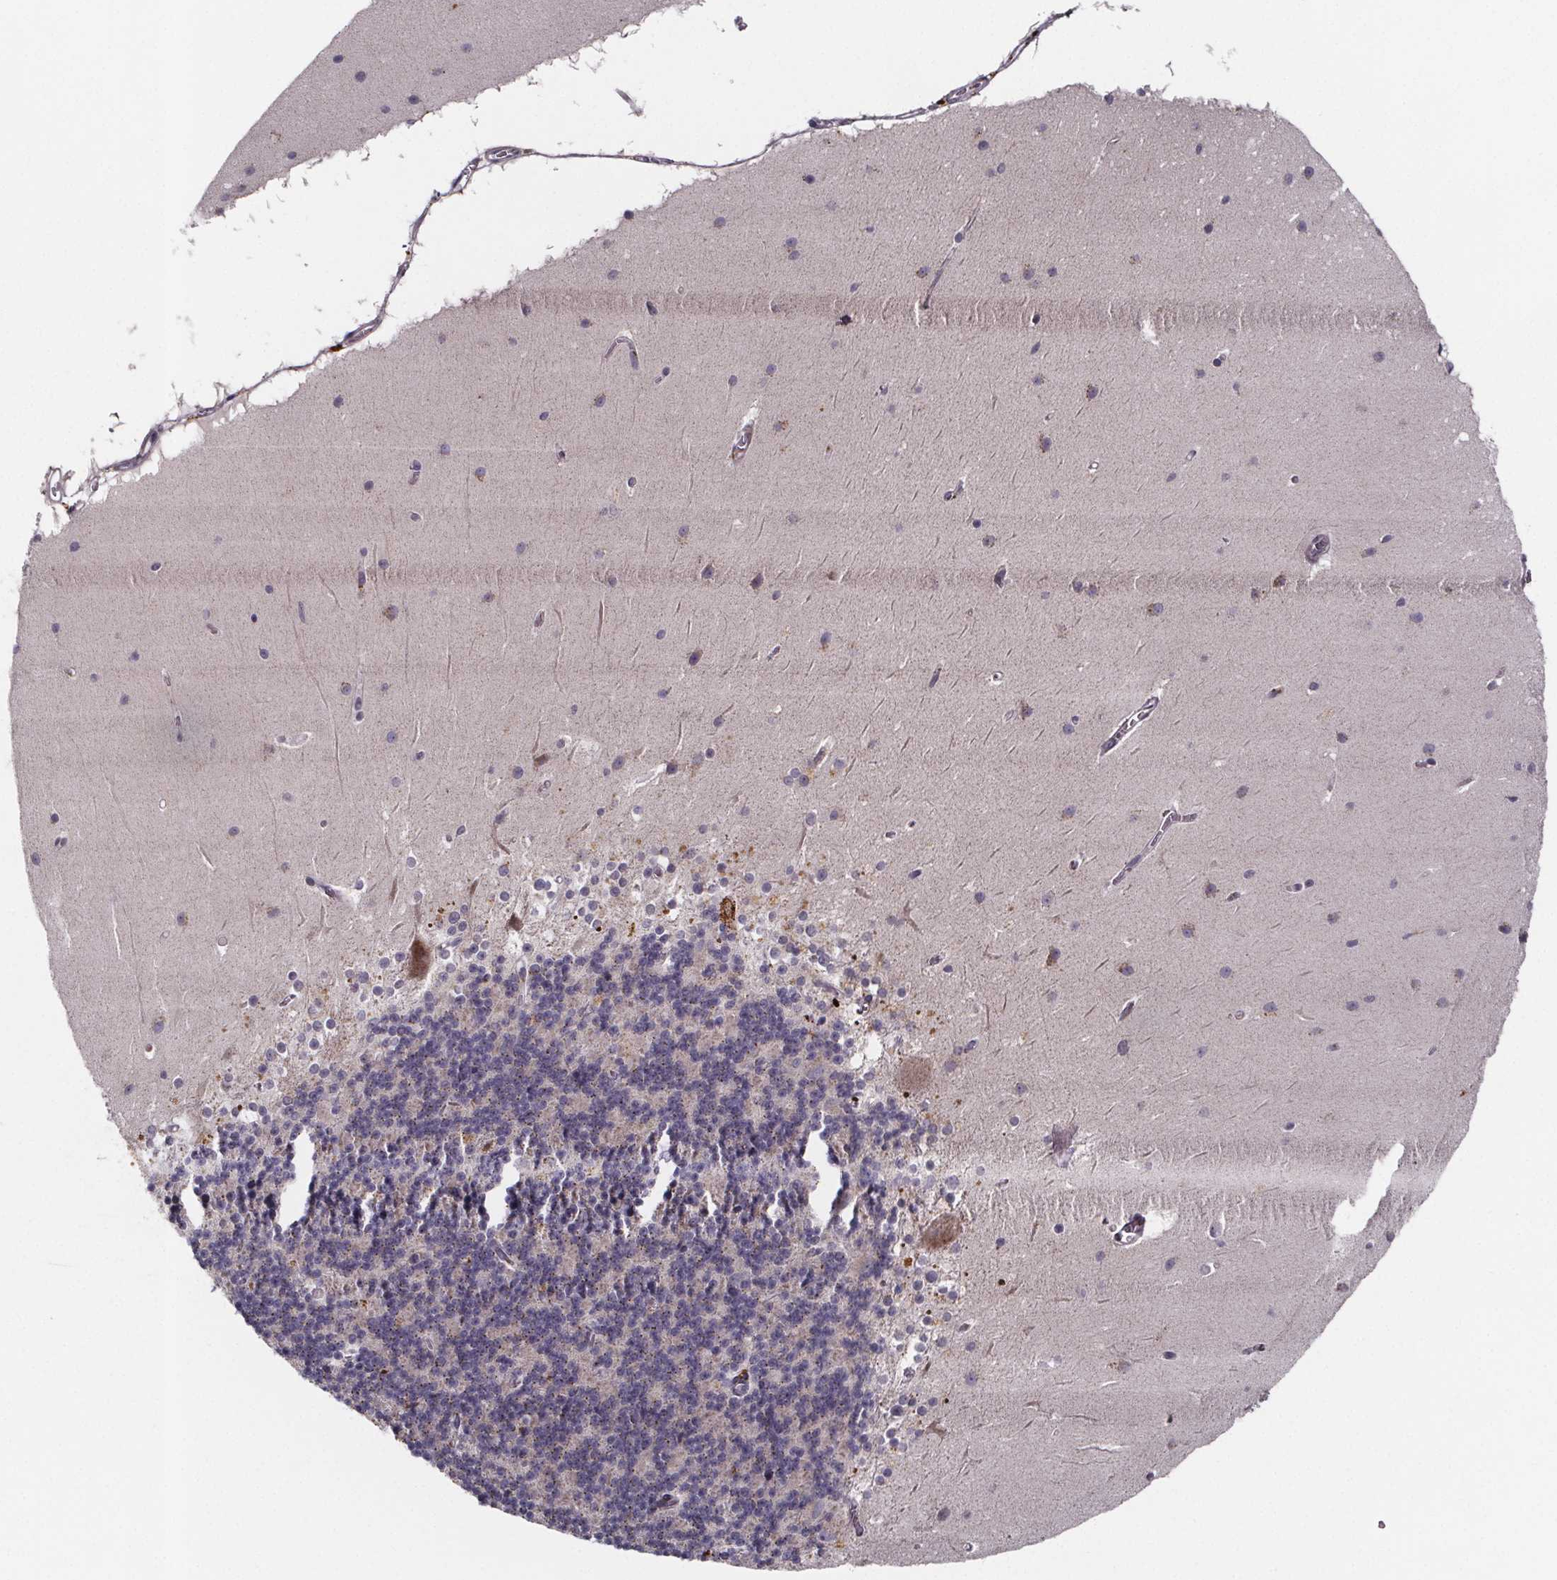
{"staining": {"intensity": "negative", "quantity": "none", "location": "none"}, "tissue": "cerebellum", "cell_type": "Cells in granular layer", "image_type": "normal", "snomed": [{"axis": "morphology", "description": "Normal tissue, NOS"}, {"axis": "topography", "description": "Cerebellum"}], "caption": "Immunohistochemistry micrograph of unremarkable cerebellum: cerebellum stained with DAB (3,3'-diaminobenzidine) reveals no significant protein staining in cells in granular layer. The staining was performed using DAB (3,3'-diaminobenzidine) to visualize the protein expression in brown, while the nuclei were stained in blue with hematoxylin (Magnification: 20x).", "gene": "NDST1", "patient": {"sex": "female", "age": 19}}